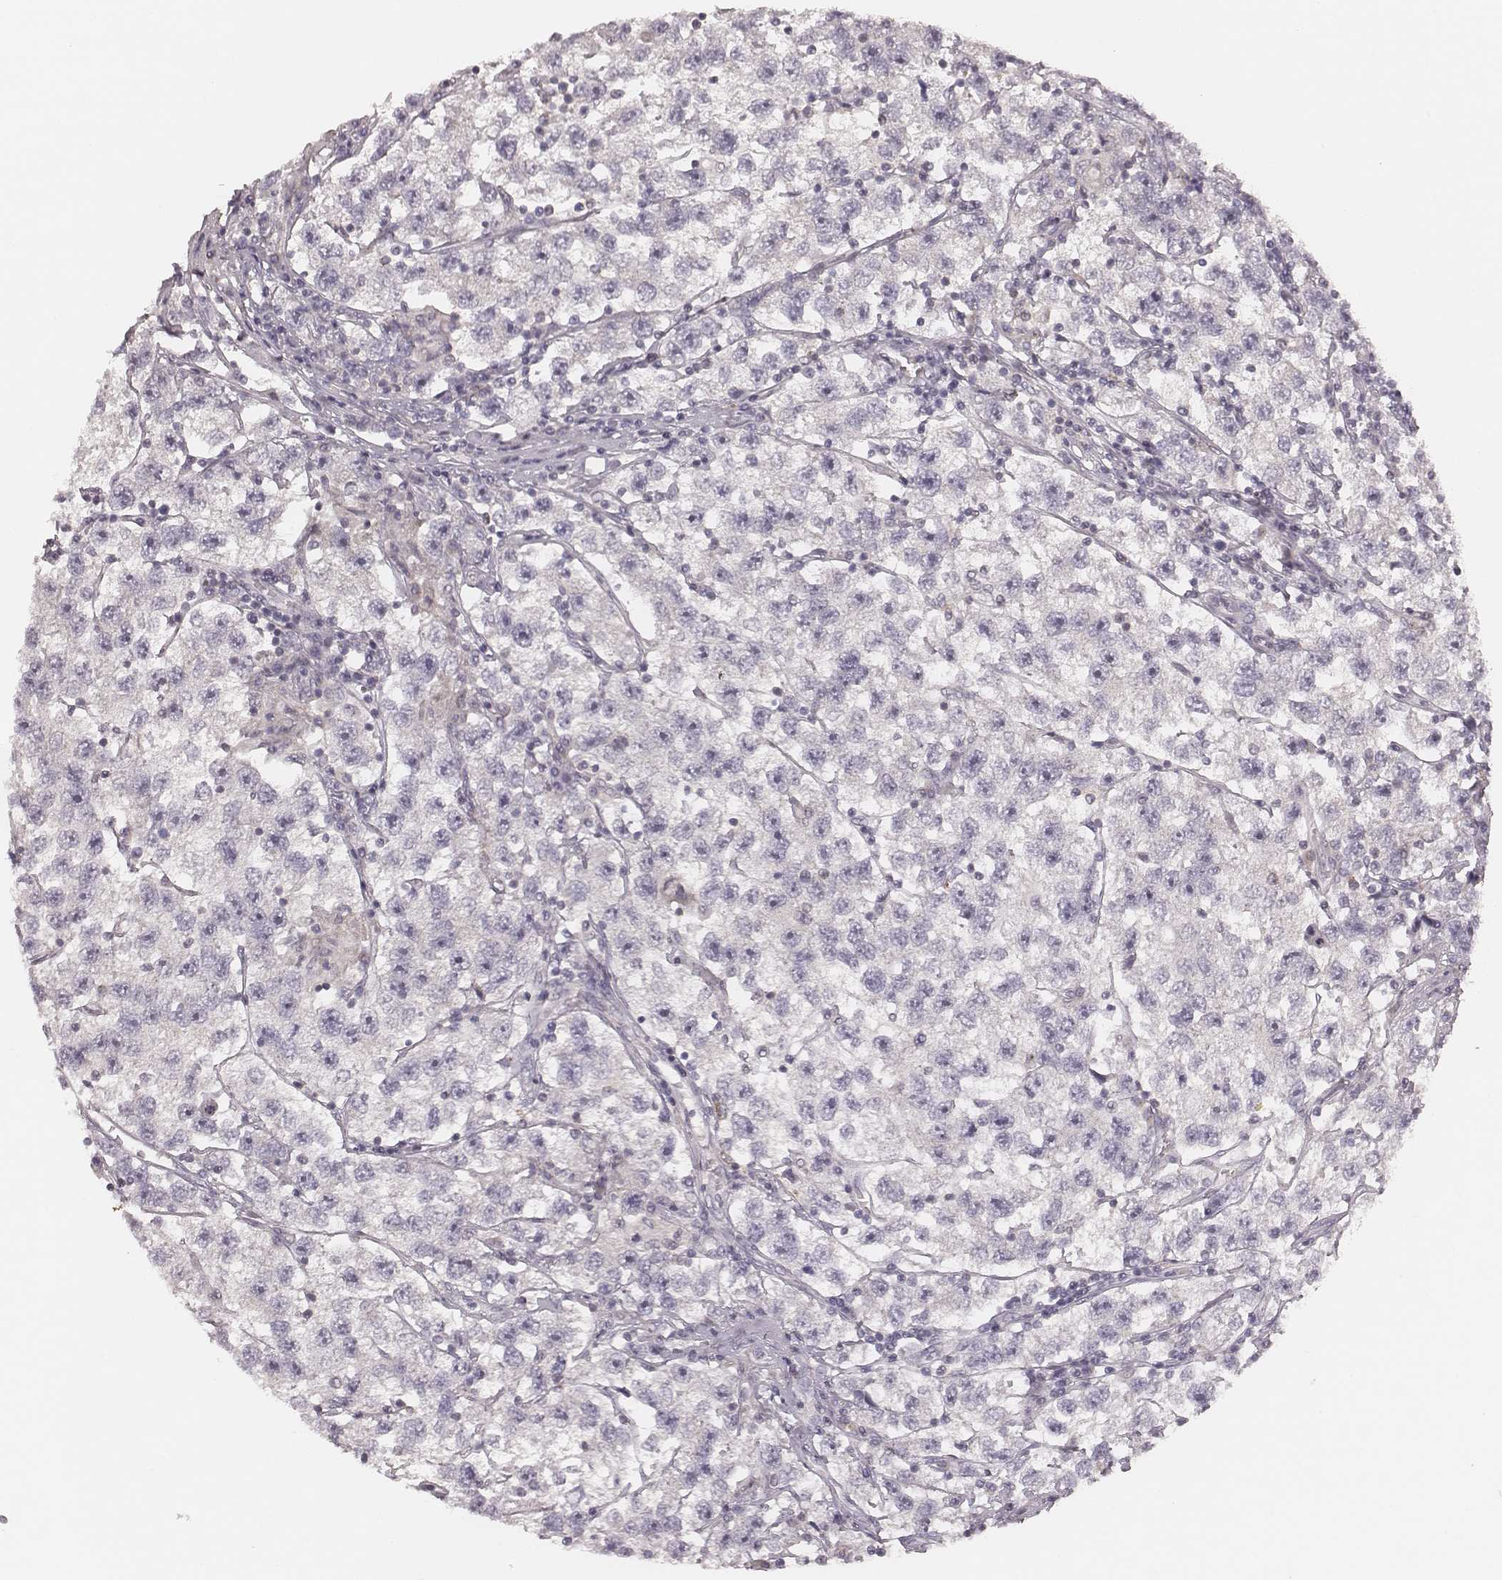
{"staining": {"intensity": "negative", "quantity": "none", "location": "none"}, "tissue": "testis cancer", "cell_type": "Tumor cells", "image_type": "cancer", "snomed": [{"axis": "morphology", "description": "Seminoma, NOS"}, {"axis": "topography", "description": "Testis"}], "caption": "Immunohistochemical staining of human testis seminoma demonstrates no significant positivity in tumor cells.", "gene": "MSX1", "patient": {"sex": "male", "age": 26}}